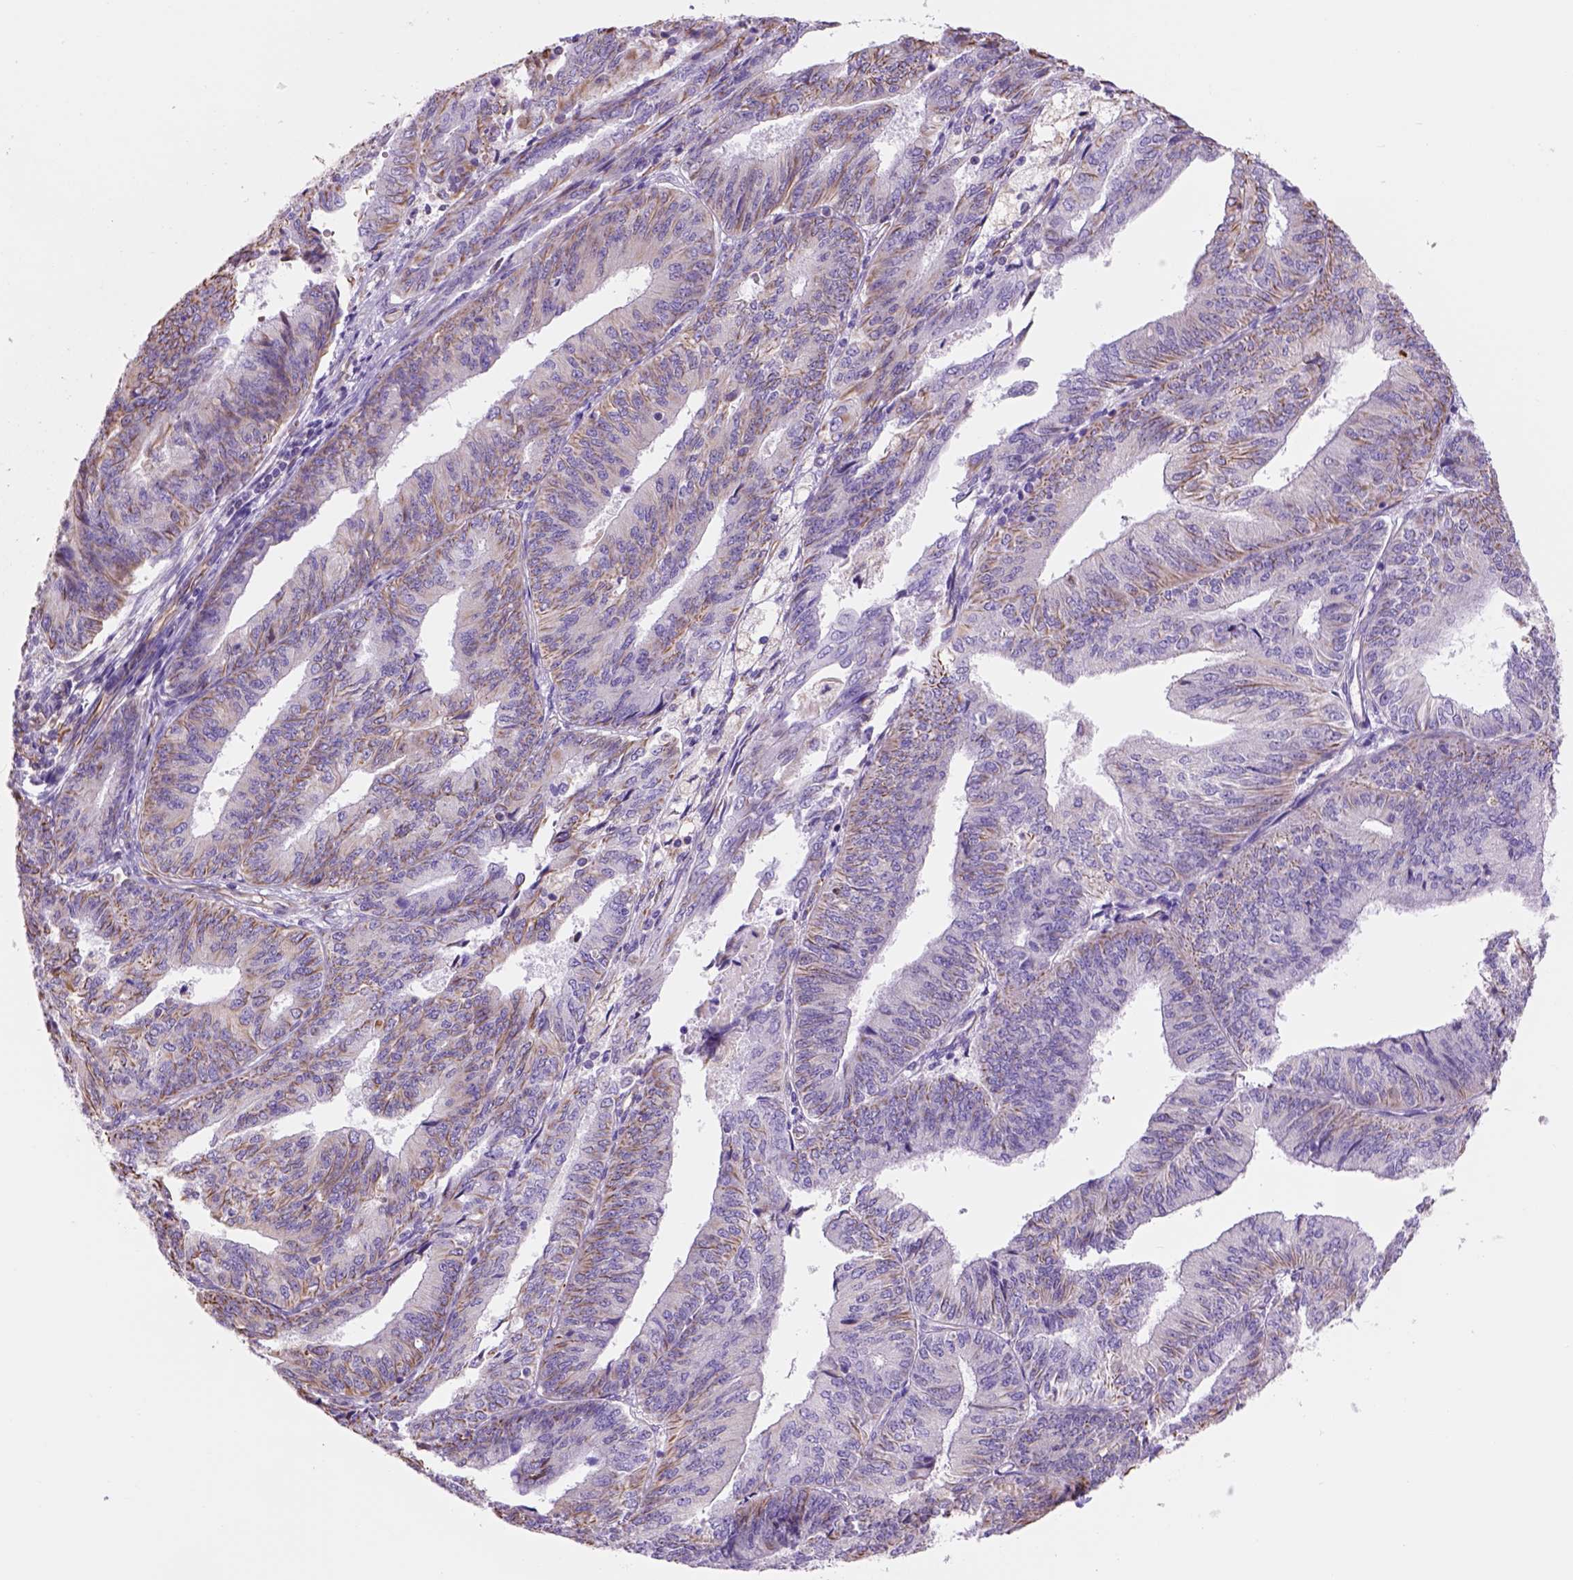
{"staining": {"intensity": "moderate", "quantity": ">75%", "location": "cytoplasmic/membranous"}, "tissue": "endometrial cancer", "cell_type": "Tumor cells", "image_type": "cancer", "snomed": [{"axis": "morphology", "description": "Adenocarcinoma, NOS"}, {"axis": "topography", "description": "Endometrium"}], "caption": "Moderate cytoplasmic/membranous protein positivity is seen in approximately >75% of tumor cells in endometrial cancer.", "gene": "ZZZ3", "patient": {"sex": "female", "age": 58}}